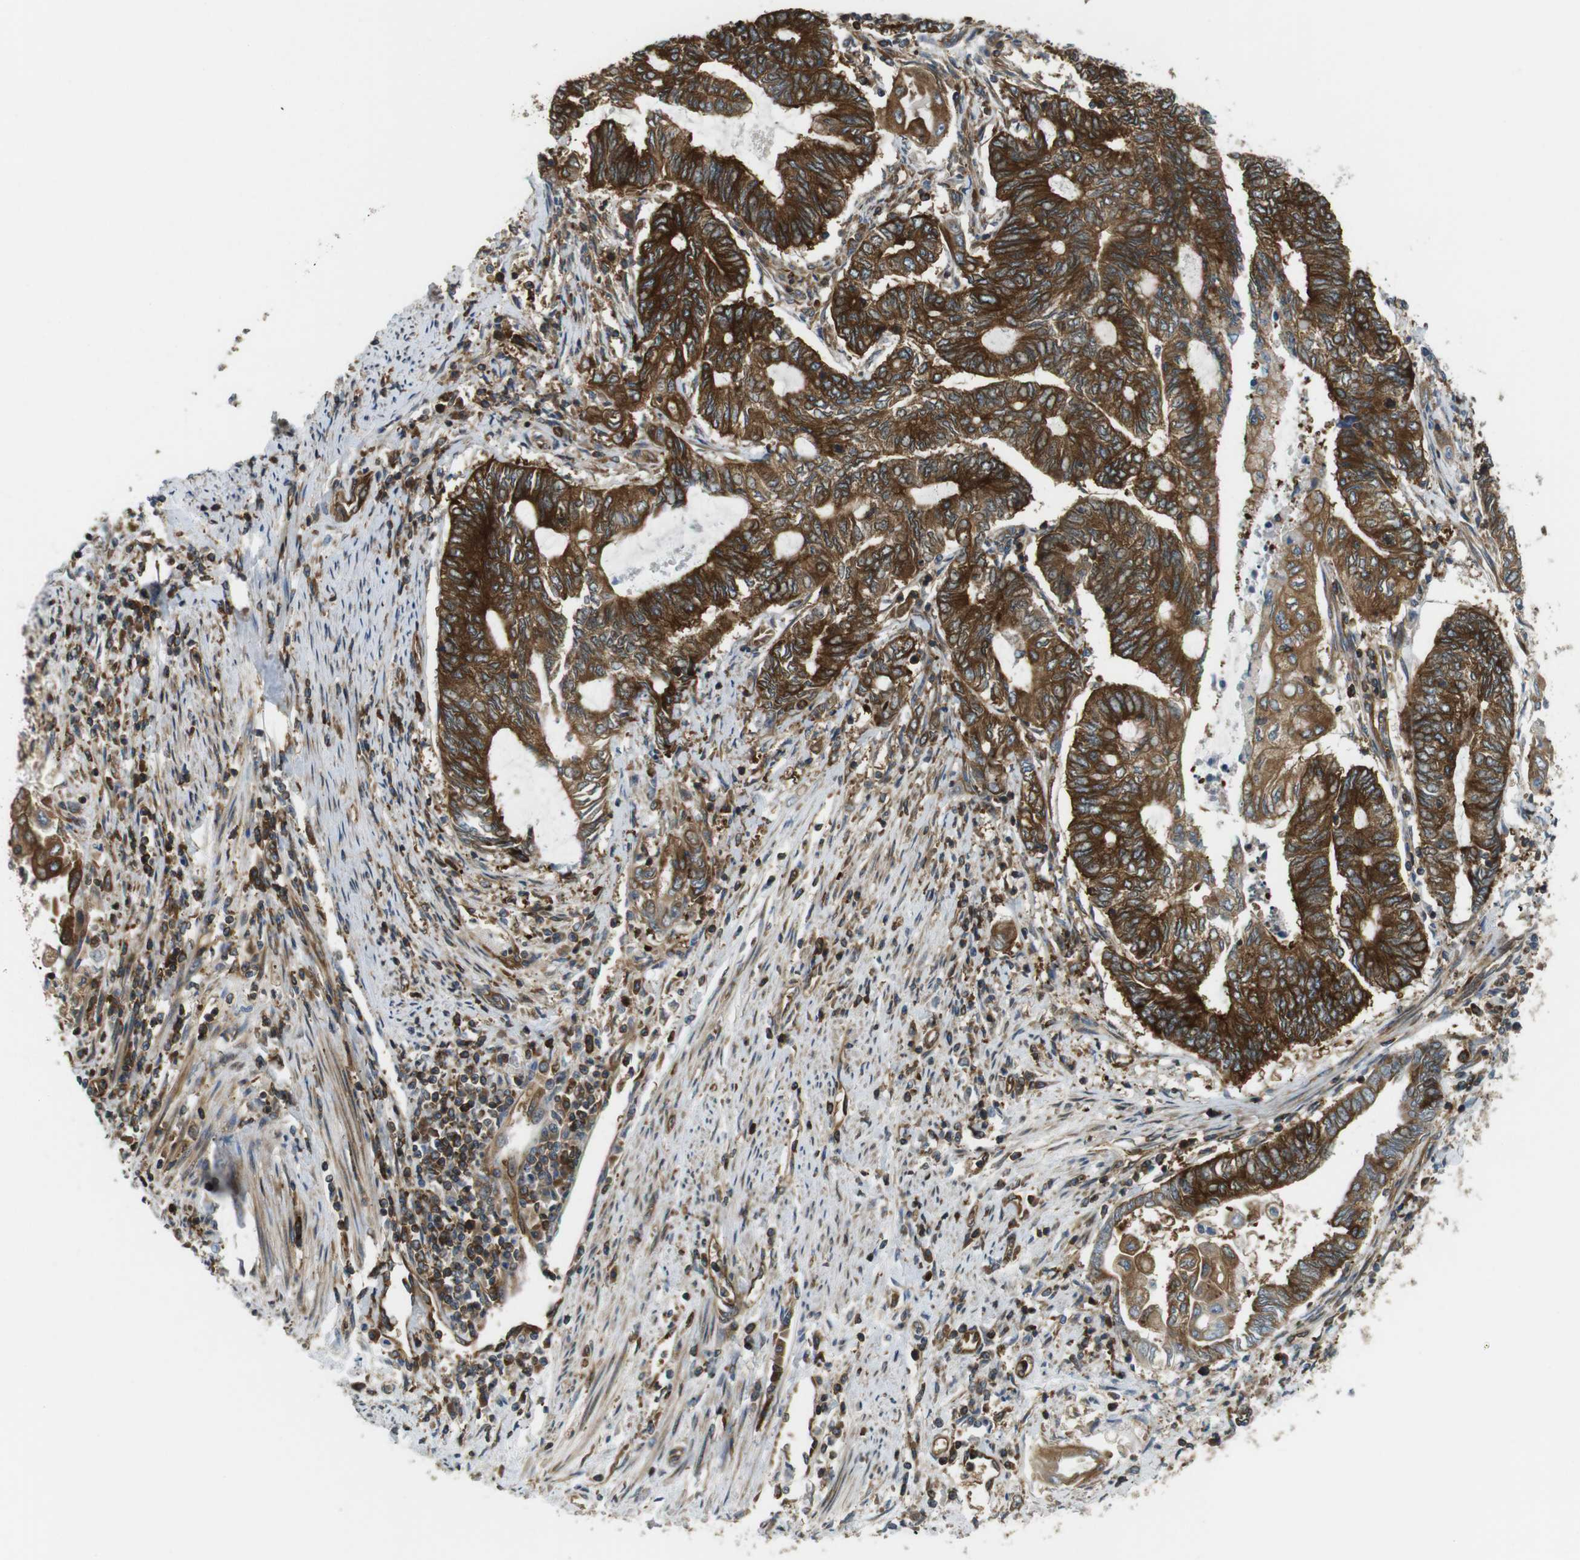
{"staining": {"intensity": "strong", "quantity": ">75%", "location": "cytoplasmic/membranous"}, "tissue": "endometrial cancer", "cell_type": "Tumor cells", "image_type": "cancer", "snomed": [{"axis": "morphology", "description": "Adenocarcinoma, NOS"}, {"axis": "topography", "description": "Uterus"}, {"axis": "topography", "description": "Endometrium"}], "caption": "Endometrial cancer tissue shows strong cytoplasmic/membranous staining in approximately >75% of tumor cells", "gene": "TSC1", "patient": {"sex": "female", "age": 70}}